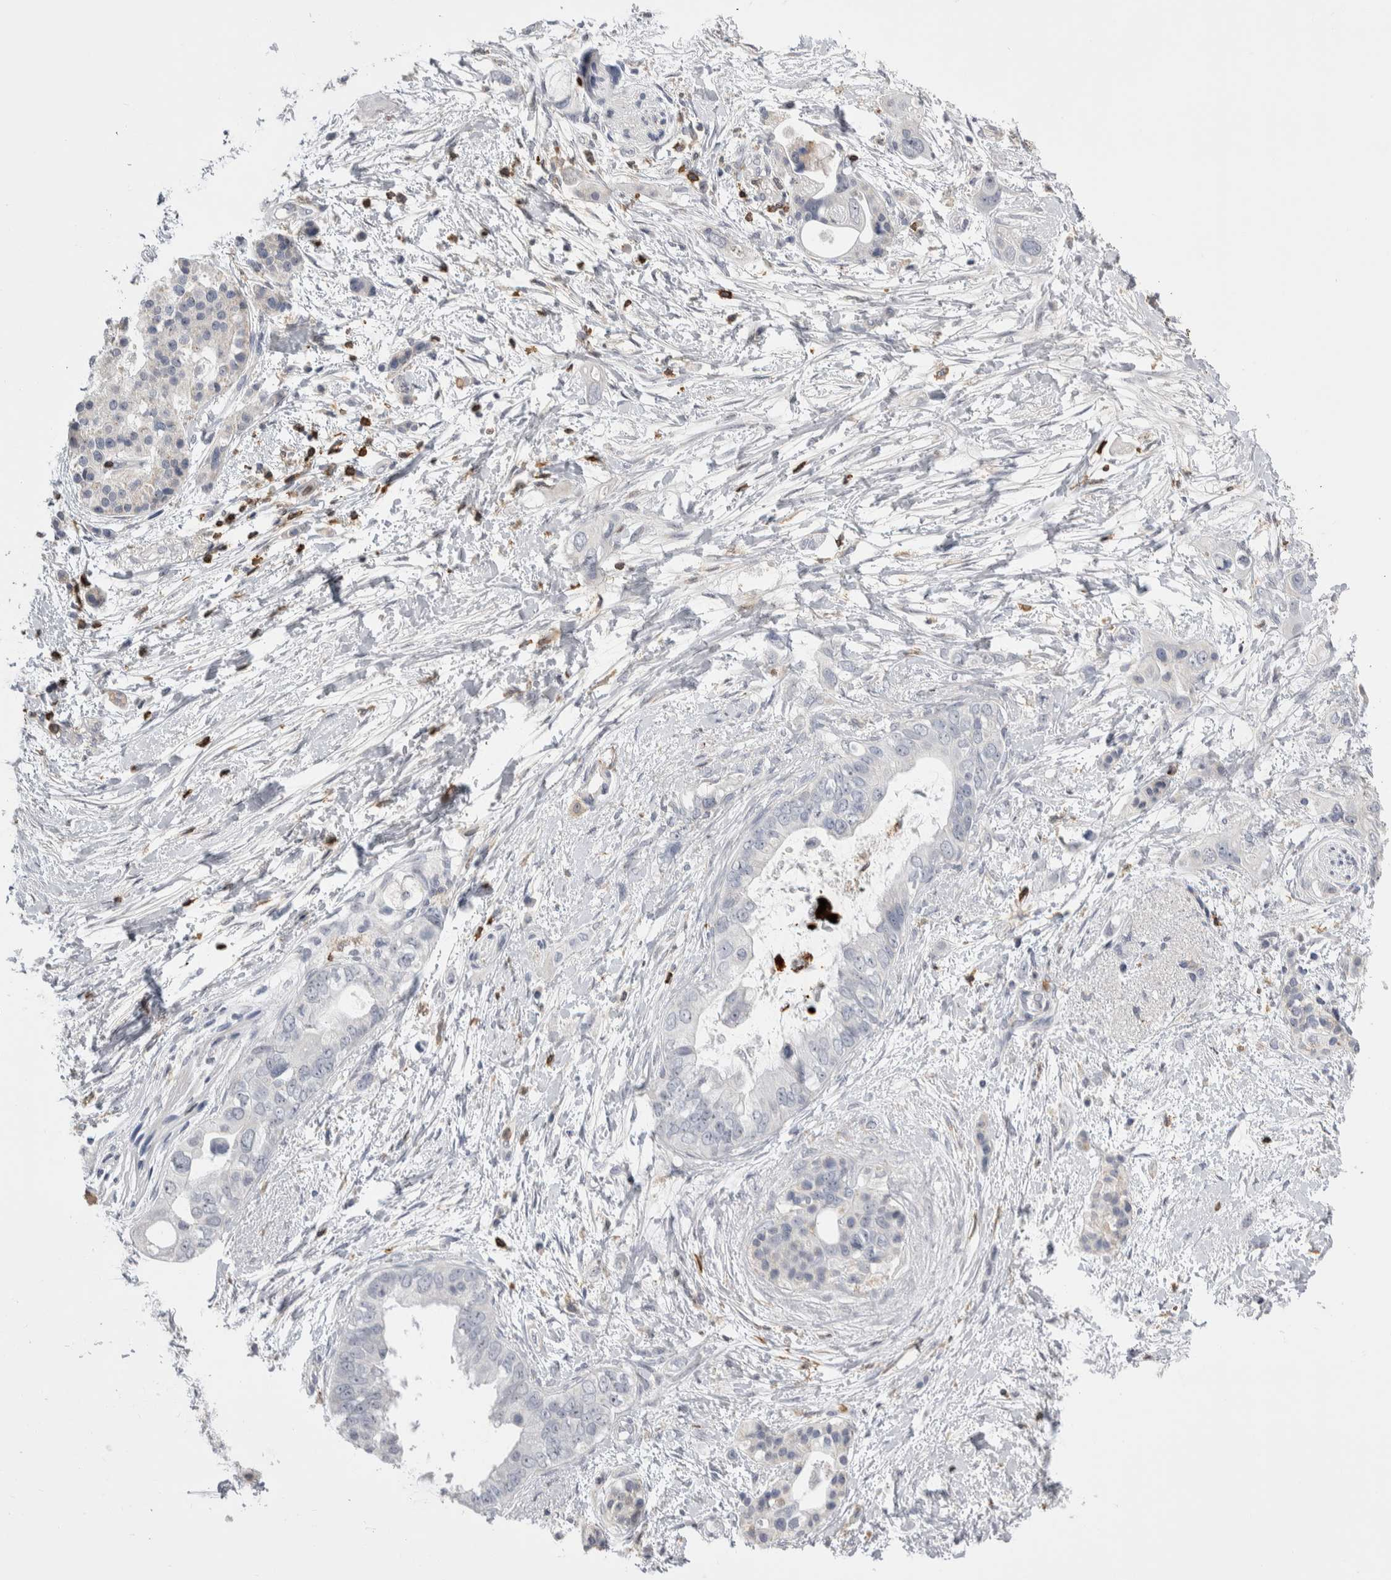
{"staining": {"intensity": "negative", "quantity": "none", "location": "none"}, "tissue": "pancreatic cancer", "cell_type": "Tumor cells", "image_type": "cancer", "snomed": [{"axis": "morphology", "description": "Adenocarcinoma, NOS"}, {"axis": "topography", "description": "Pancreas"}], "caption": "Adenocarcinoma (pancreatic) was stained to show a protein in brown. There is no significant positivity in tumor cells.", "gene": "CEP295NL", "patient": {"sex": "female", "age": 56}}